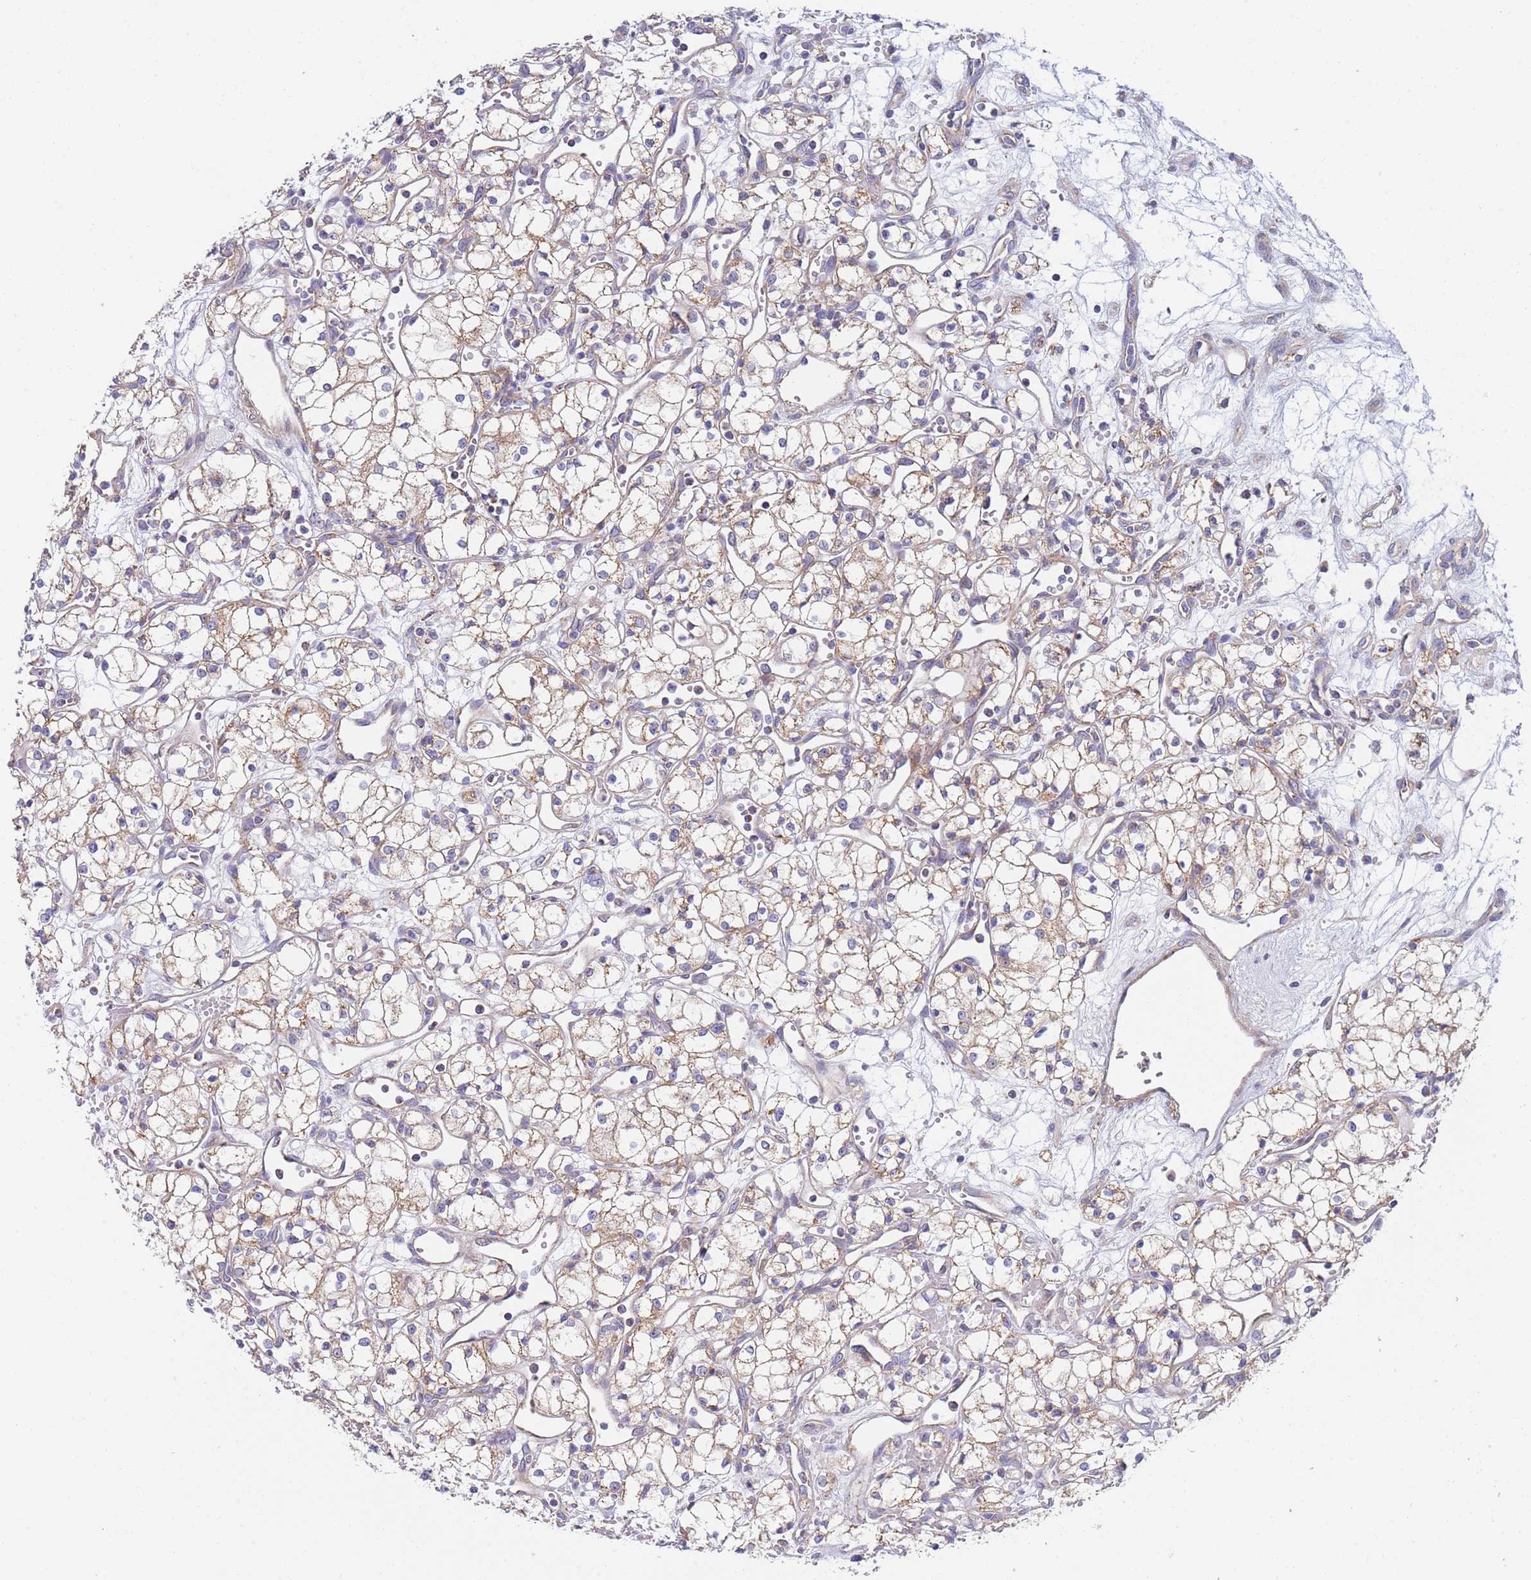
{"staining": {"intensity": "weak", "quantity": "25%-75%", "location": "cytoplasmic/membranous"}, "tissue": "renal cancer", "cell_type": "Tumor cells", "image_type": "cancer", "snomed": [{"axis": "morphology", "description": "Adenocarcinoma, NOS"}, {"axis": "topography", "description": "Kidney"}], "caption": "Human adenocarcinoma (renal) stained with a protein marker demonstrates weak staining in tumor cells.", "gene": "PWWP3A", "patient": {"sex": "male", "age": 59}}